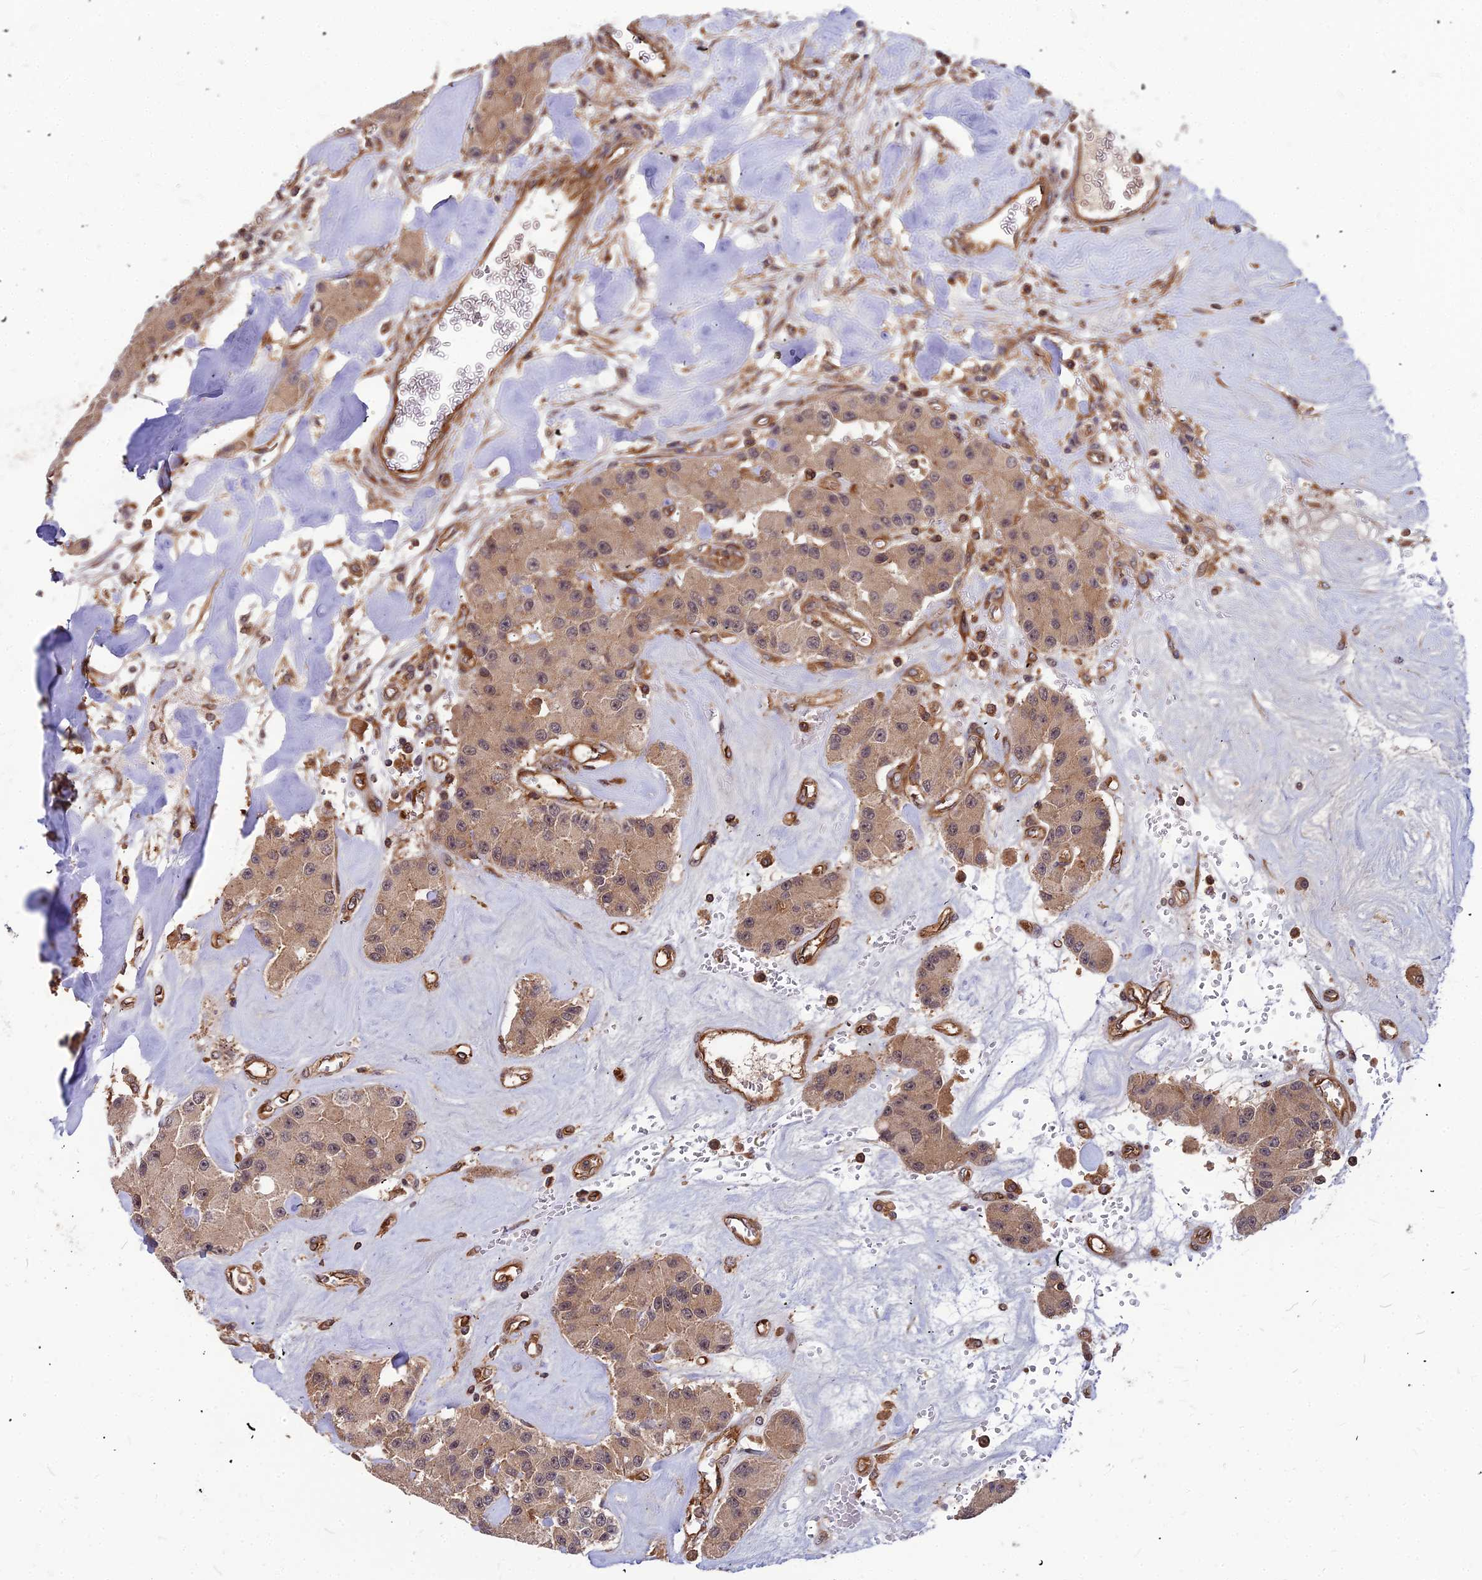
{"staining": {"intensity": "weak", "quantity": ">75%", "location": "cytoplasmic/membranous"}, "tissue": "carcinoid", "cell_type": "Tumor cells", "image_type": "cancer", "snomed": [{"axis": "morphology", "description": "Carcinoid, malignant, NOS"}, {"axis": "topography", "description": "Pancreas"}], "caption": "Protein staining of carcinoid tissue reveals weak cytoplasmic/membranous expression in approximately >75% of tumor cells. The staining was performed using DAB (3,3'-diaminobenzidine), with brown indicating positive protein expression. Nuclei are stained blue with hematoxylin.", "gene": "ZNF467", "patient": {"sex": "male", "age": 41}}